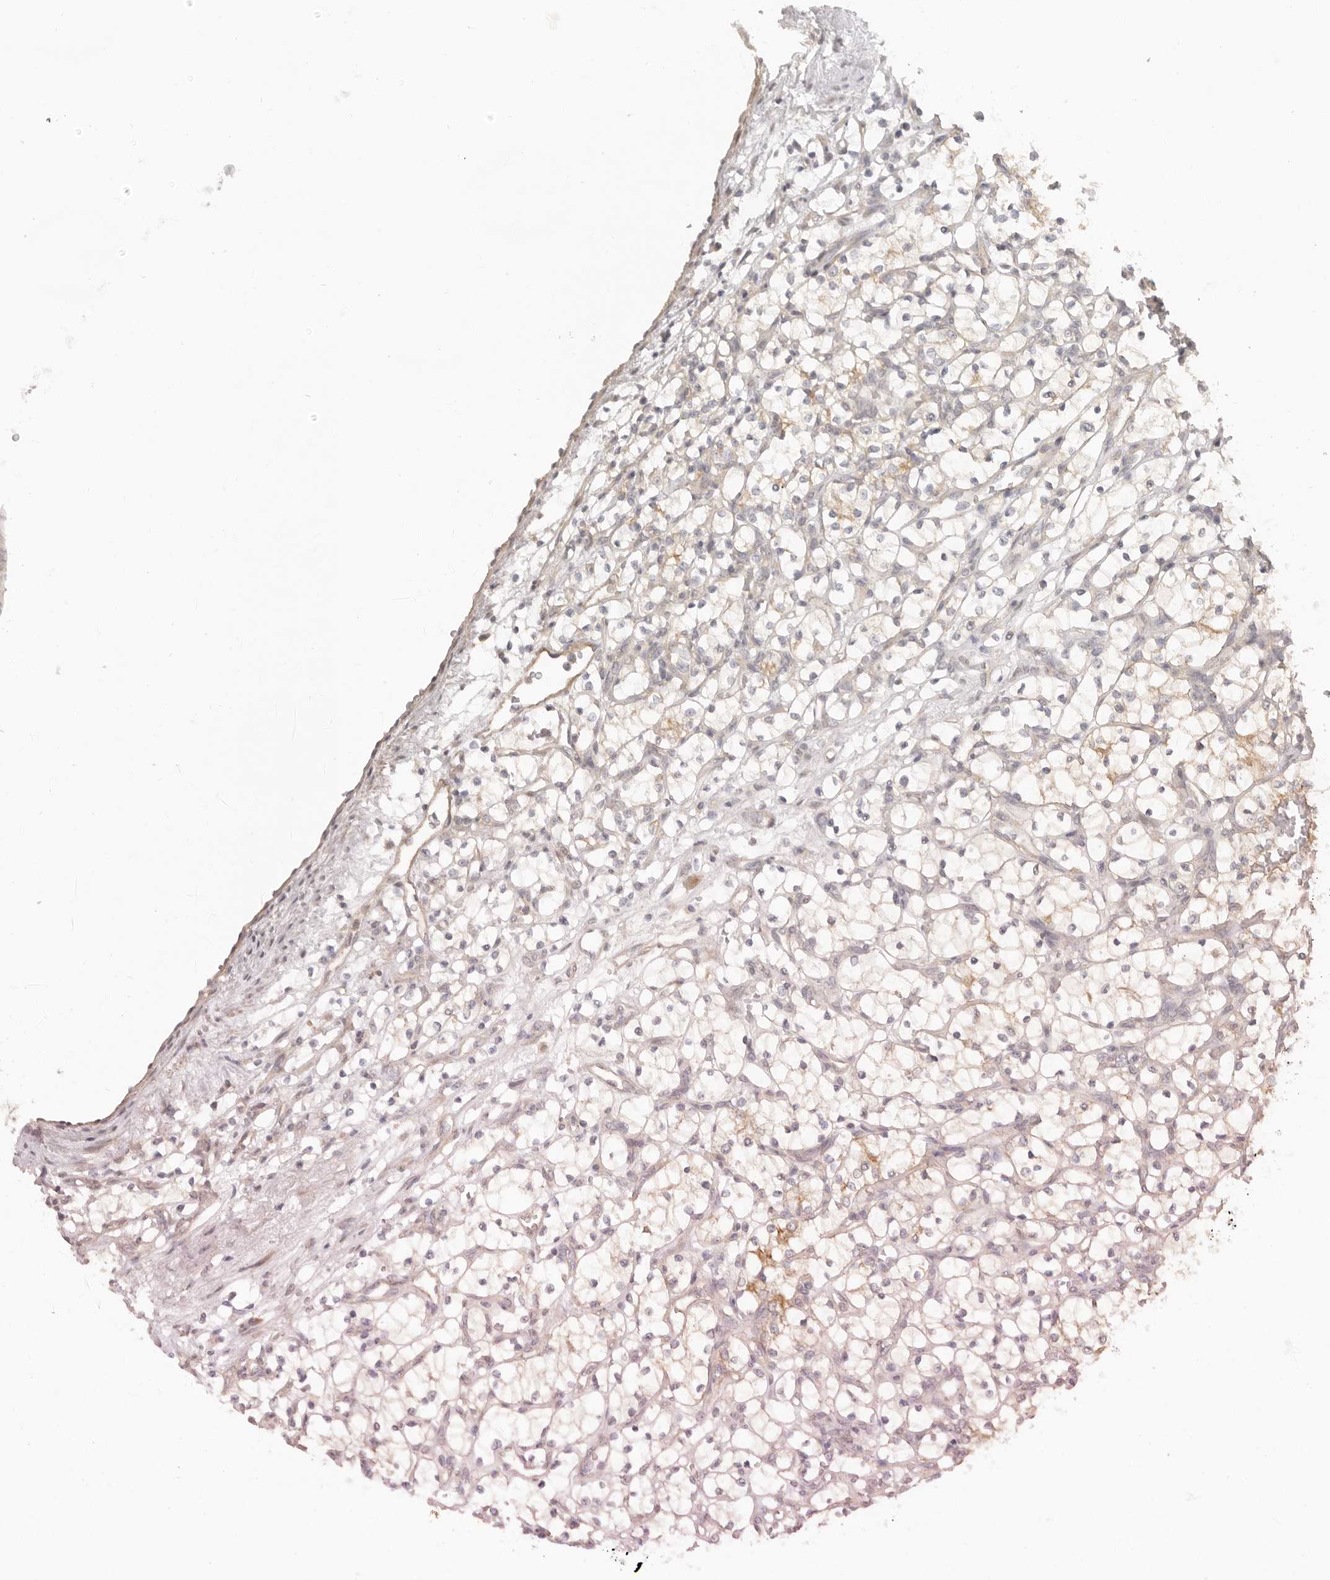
{"staining": {"intensity": "moderate", "quantity": "<25%", "location": "cytoplasmic/membranous"}, "tissue": "renal cancer", "cell_type": "Tumor cells", "image_type": "cancer", "snomed": [{"axis": "morphology", "description": "Adenocarcinoma, NOS"}, {"axis": "topography", "description": "Kidney"}], "caption": "Renal cancer stained with immunohistochemistry (IHC) demonstrates moderate cytoplasmic/membranous staining in about <25% of tumor cells.", "gene": "AHDC1", "patient": {"sex": "female", "age": 69}}